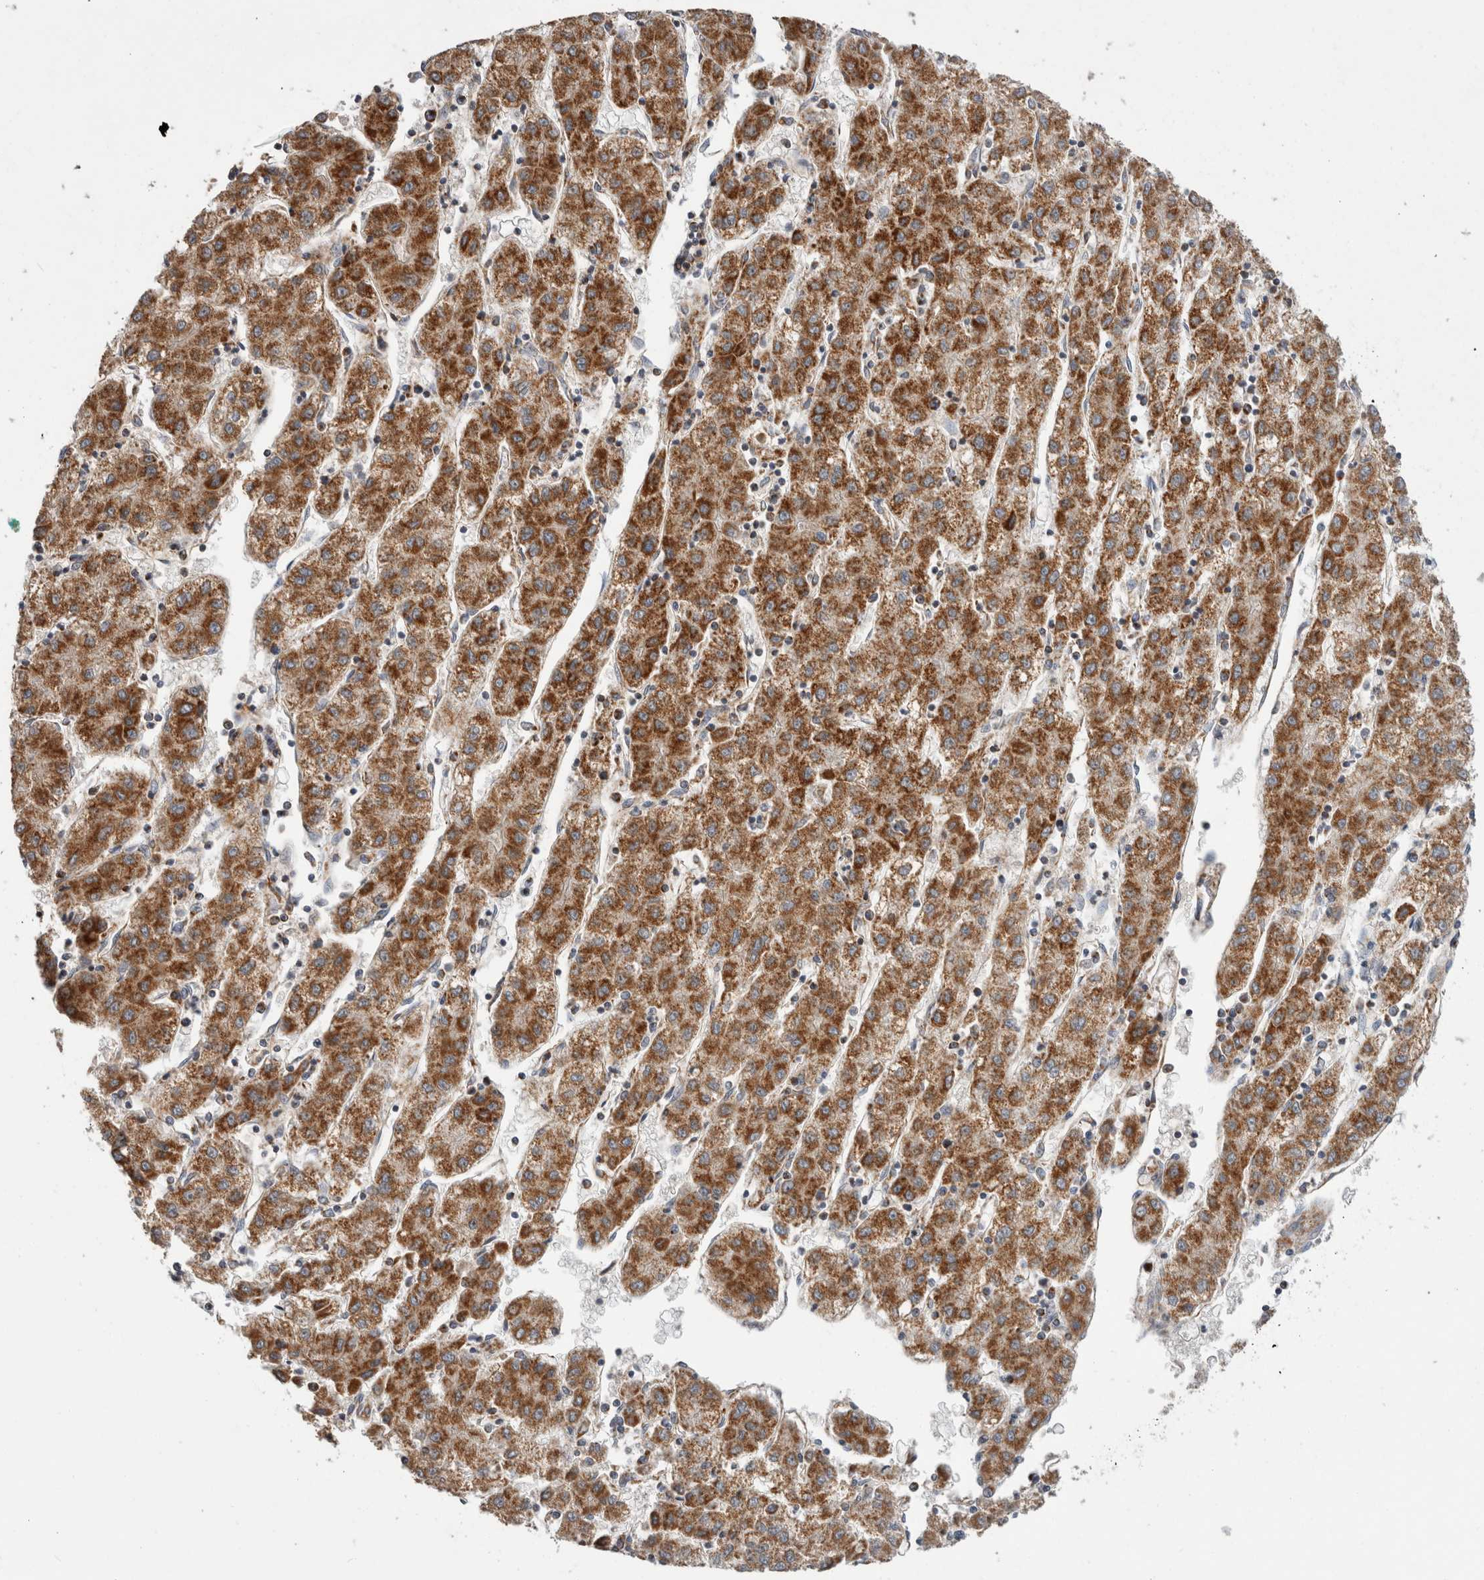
{"staining": {"intensity": "moderate", "quantity": ">75%", "location": "cytoplasmic/membranous"}, "tissue": "liver cancer", "cell_type": "Tumor cells", "image_type": "cancer", "snomed": [{"axis": "morphology", "description": "Carcinoma, Hepatocellular, NOS"}, {"axis": "topography", "description": "Liver"}], "caption": "Hepatocellular carcinoma (liver) was stained to show a protein in brown. There is medium levels of moderate cytoplasmic/membranous positivity in approximately >75% of tumor cells. The staining was performed using DAB (3,3'-diaminobenzidine), with brown indicating positive protein expression. Nuclei are stained blue with hematoxylin.", "gene": "MRPL37", "patient": {"sex": "male", "age": 72}}